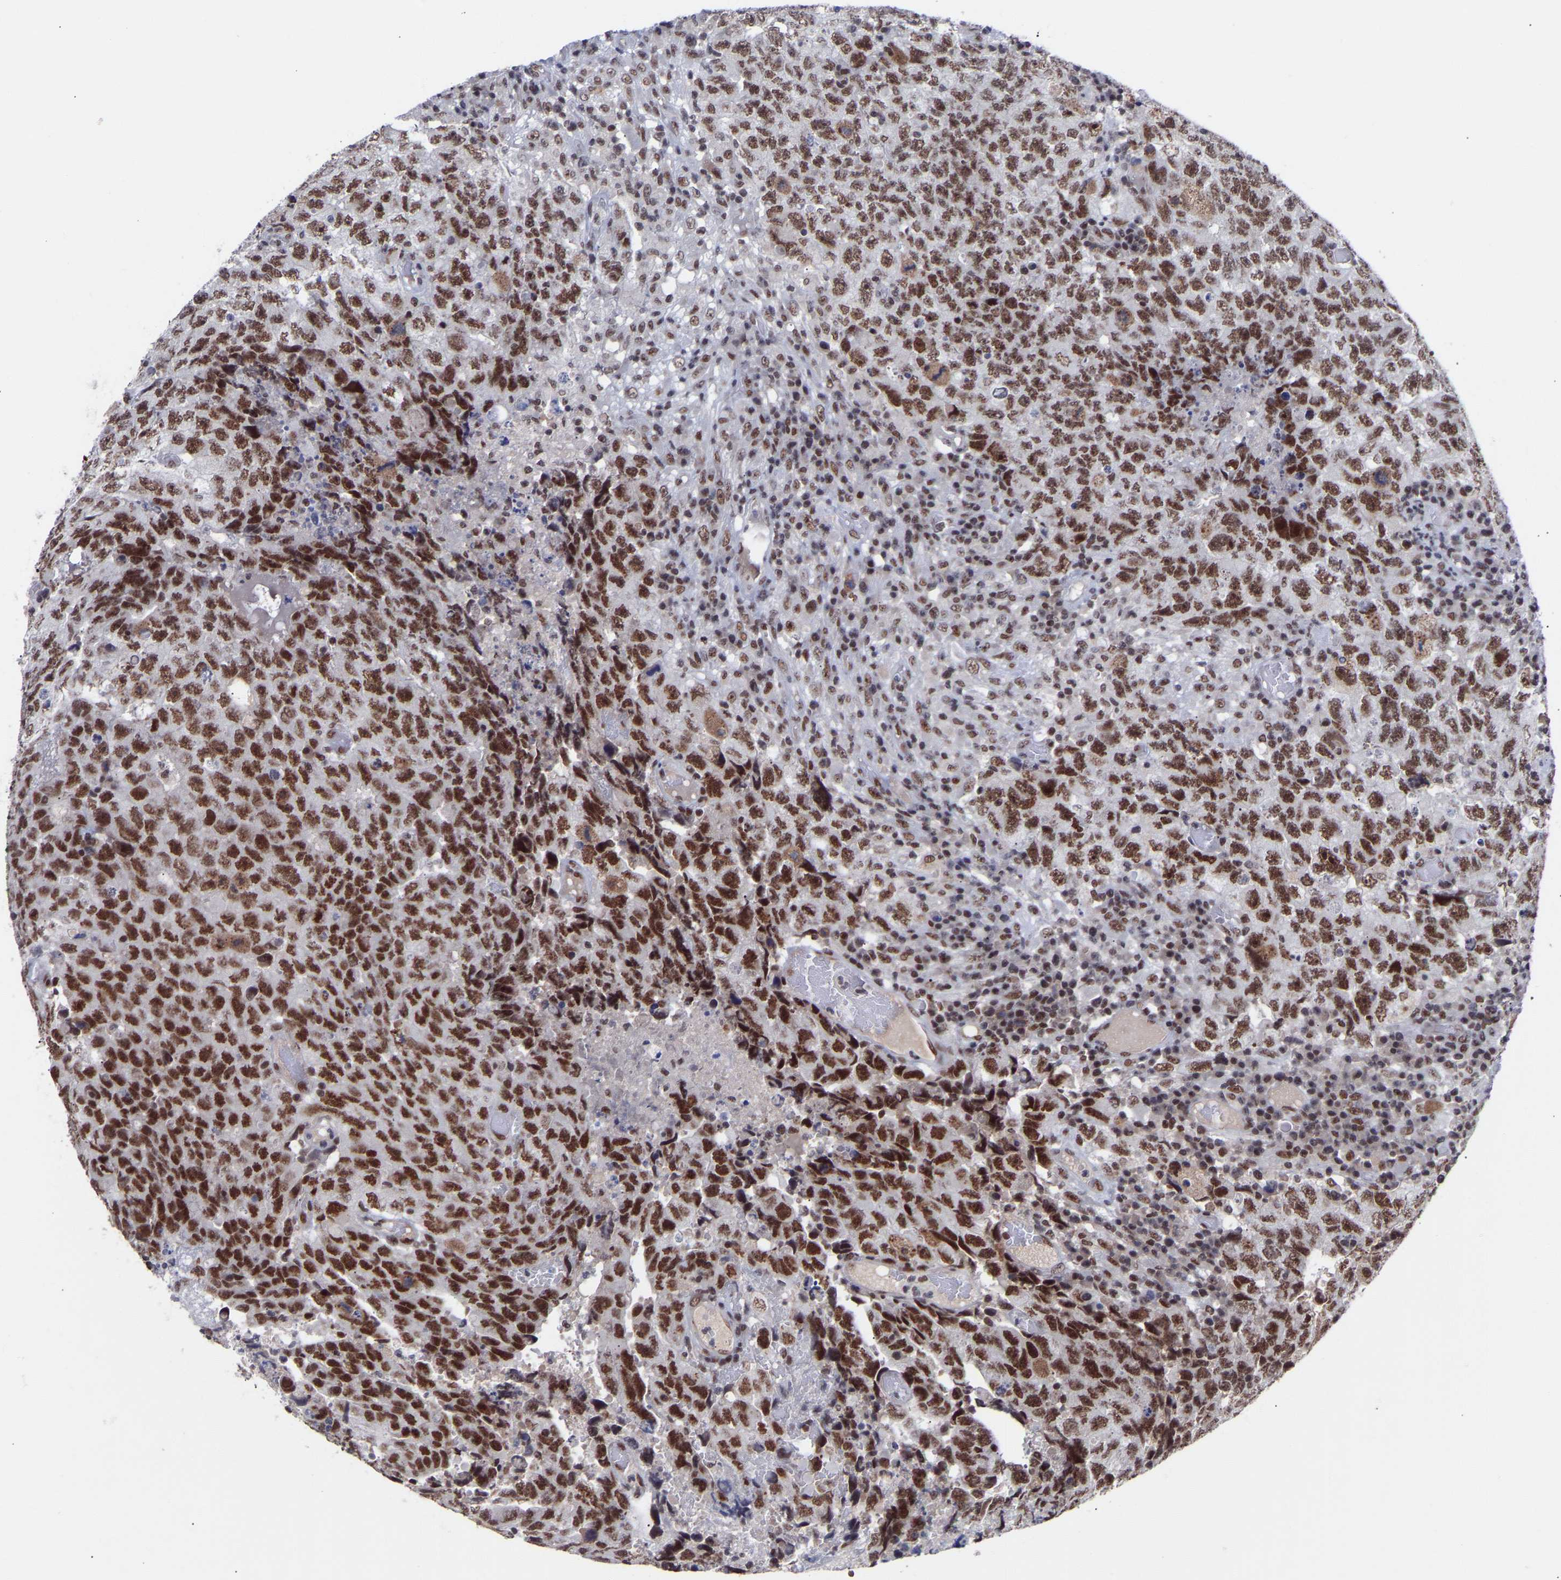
{"staining": {"intensity": "strong", "quantity": ">75%", "location": "nuclear"}, "tissue": "testis cancer", "cell_type": "Tumor cells", "image_type": "cancer", "snomed": [{"axis": "morphology", "description": "Necrosis, NOS"}, {"axis": "morphology", "description": "Carcinoma, Embryonal, NOS"}, {"axis": "topography", "description": "Testis"}], "caption": "The histopathology image demonstrates a brown stain indicating the presence of a protein in the nuclear of tumor cells in testis cancer. The staining is performed using DAB (3,3'-diaminobenzidine) brown chromogen to label protein expression. The nuclei are counter-stained blue using hematoxylin.", "gene": "RBM15", "patient": {"sex": "male", "age": 19}}